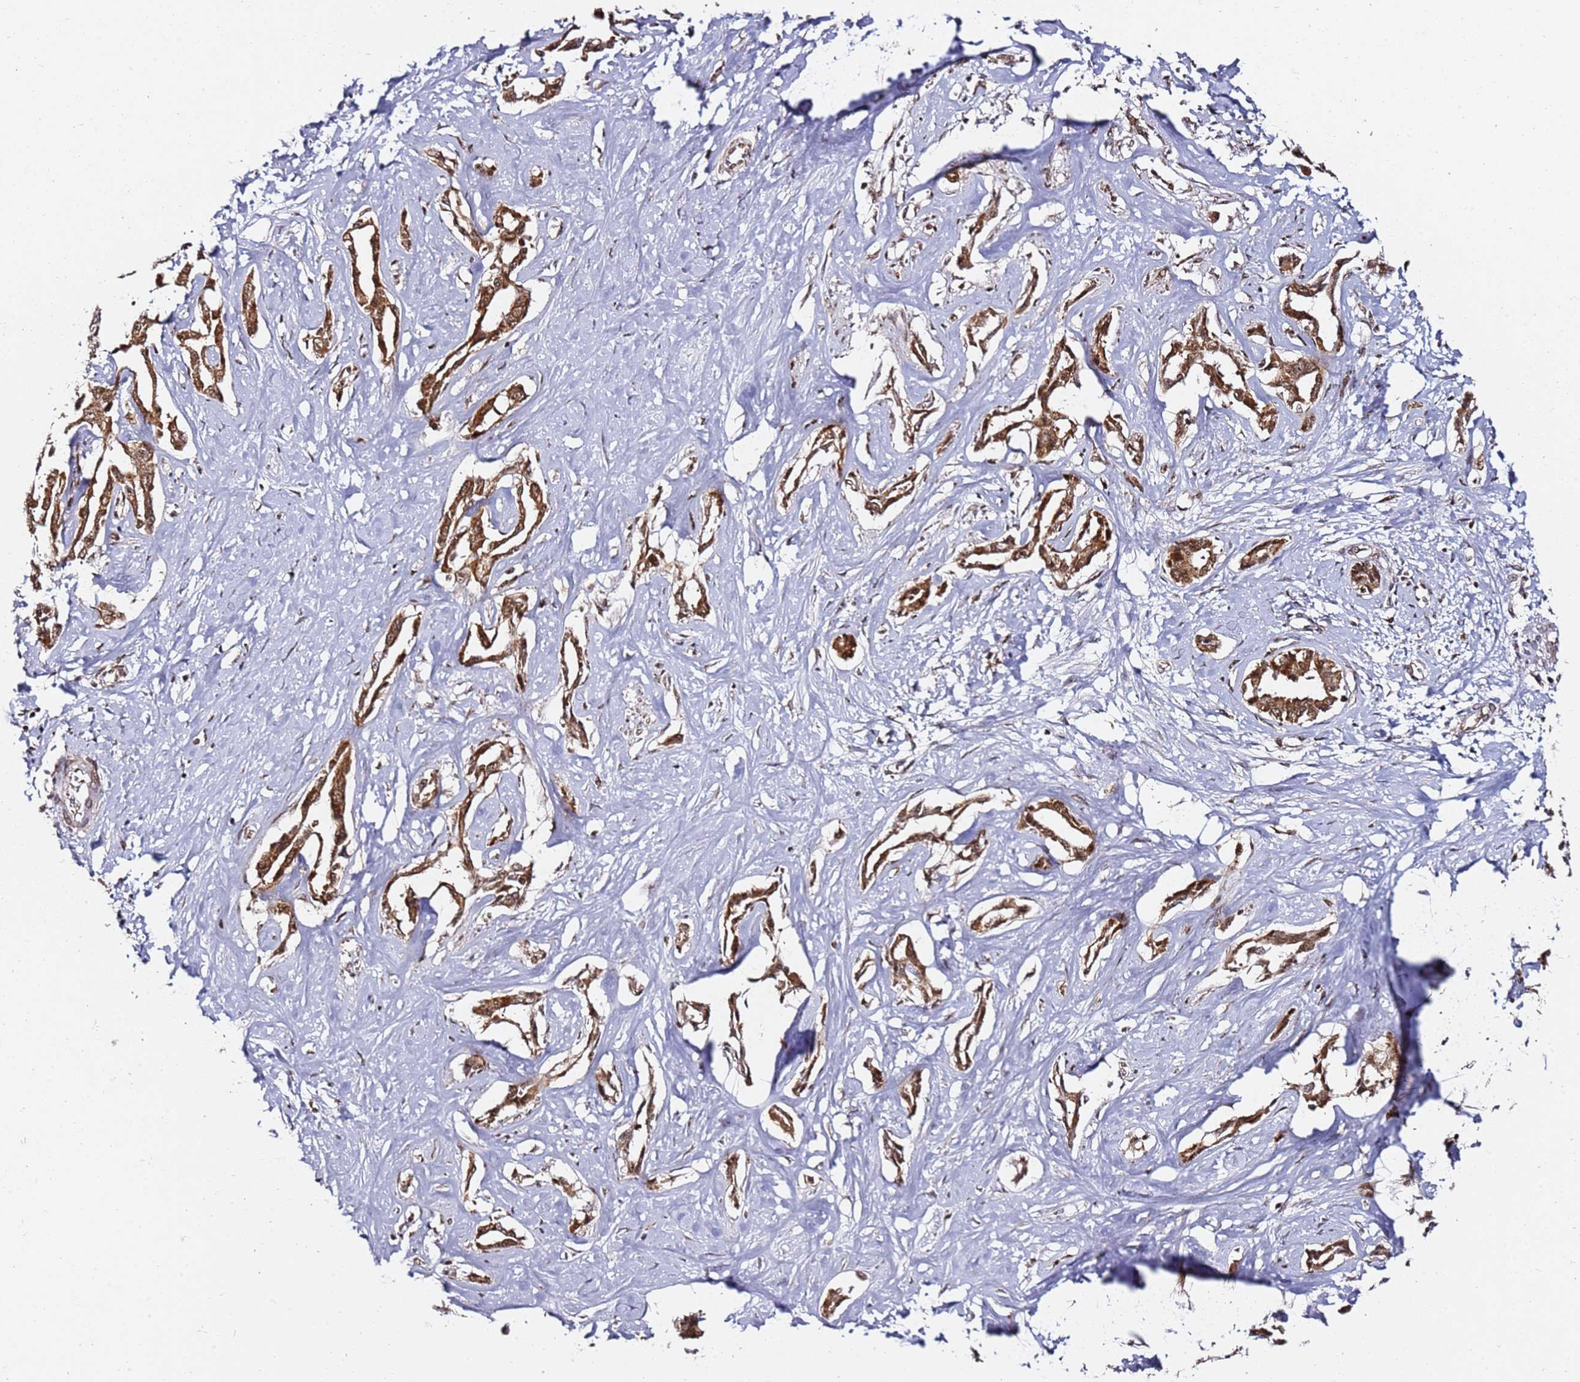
{"staining": {"intensity": "strong", "quantity": ">75%", "location": "cytoplasmic/membranous,nuclear"}, "tissue": "liver cancer", "cell_type": "Tumor cells", "image_type": "cancer", "snomed": [{"axis": "morphology", "description": "Cholangiocarcinoma"}, {"axis": "topography", "description": "Liver"}], "caption": "Approximately >75% of tumor cells in liver cancer (cholangiocarcinoma) exhibit strong cytoplasmic/membranous and nuclear protein staining as visualized by brown immunohistochemical staining.", "gene": "TP53AIP1", "patient": {"sex": "male", "age": 59}}